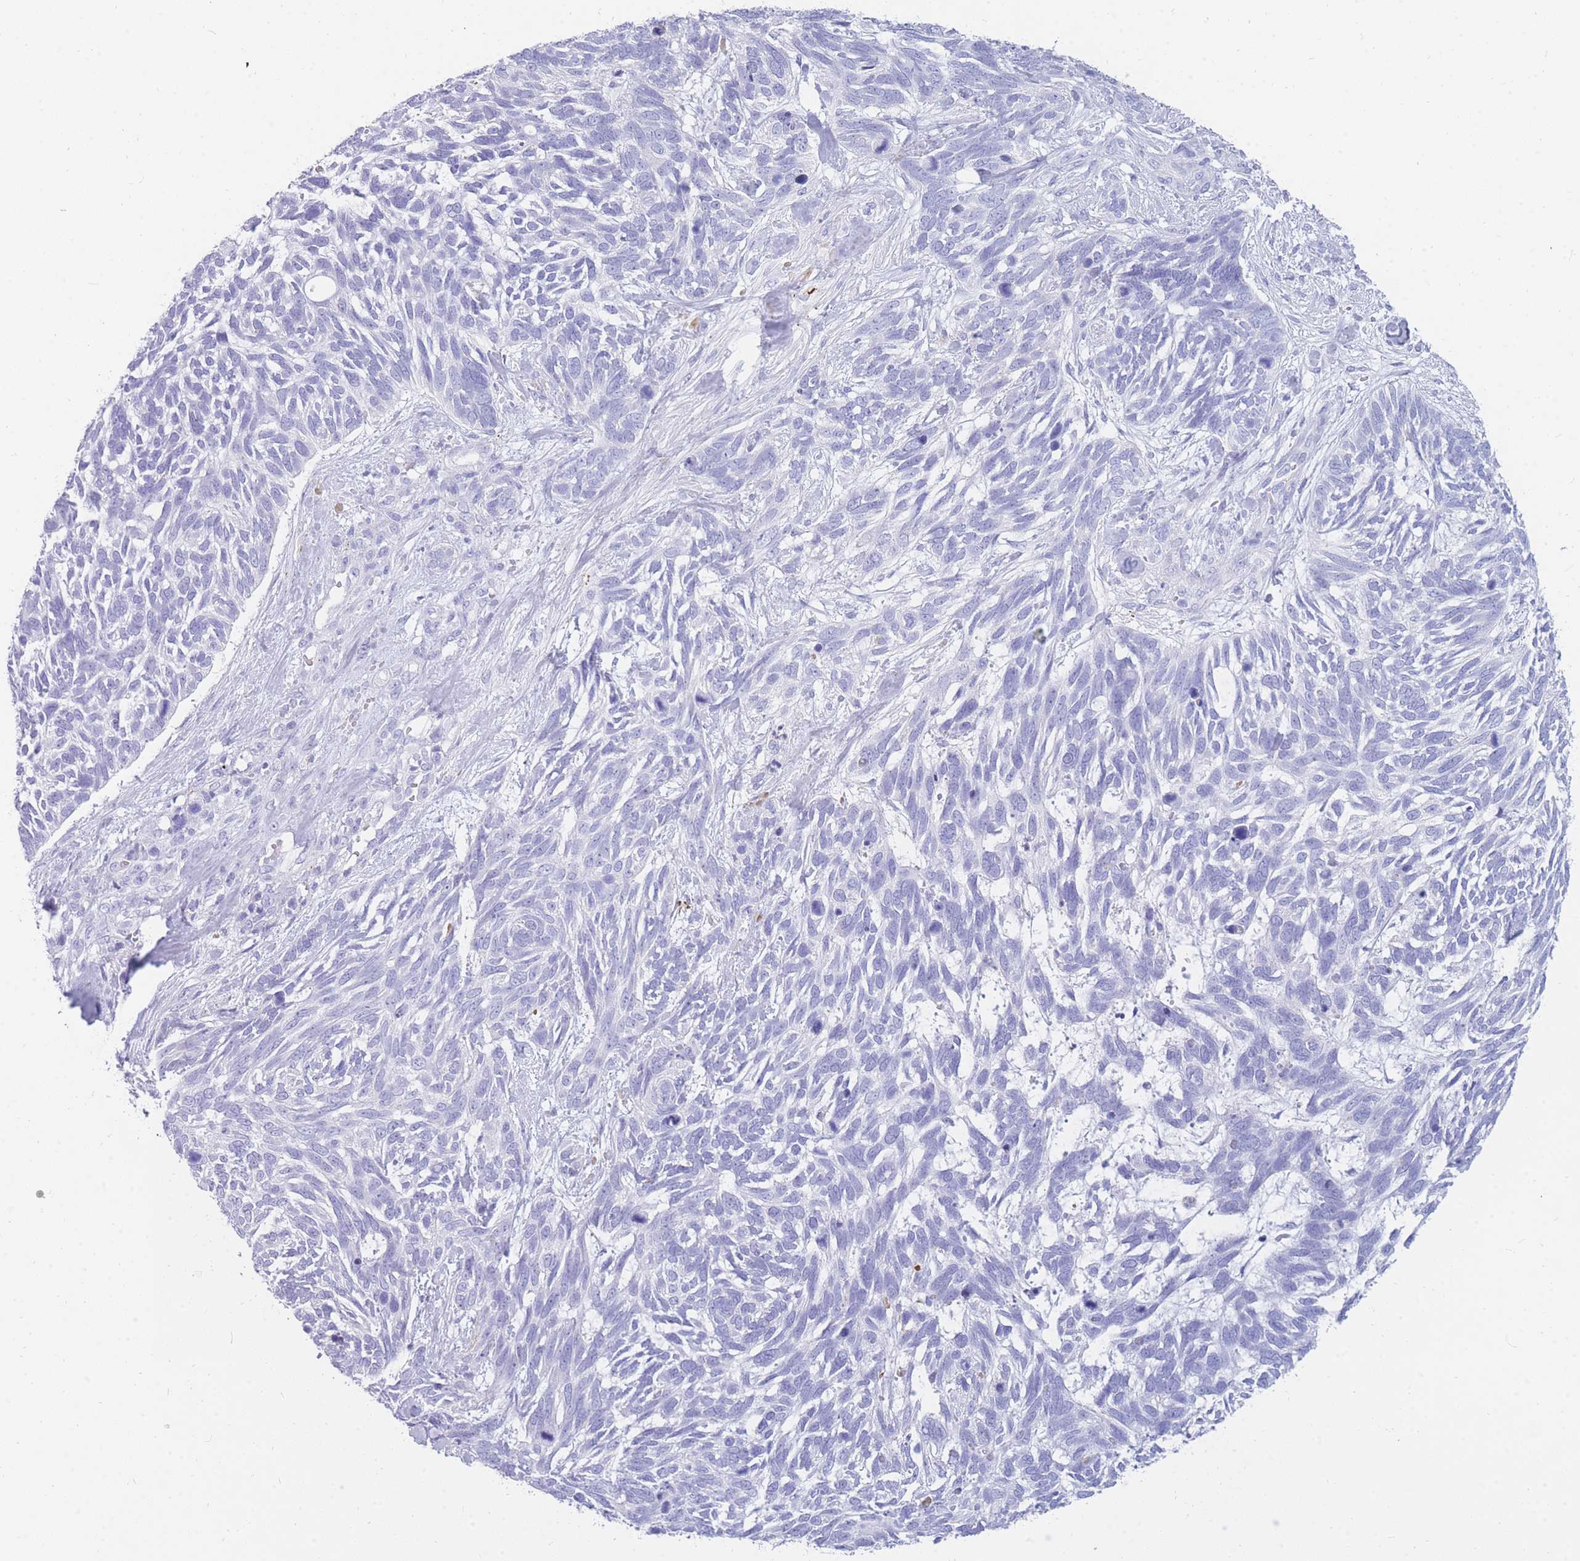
{"staining": {"intensity": "negative", "quantity": "none", "location": "none"}, "tissue": "skin cancer", "cell_type": "Tumor cells", "image_type": "cancer", "snomed": [{"axis": "morphology", "description": "Basal cell carcinoma"}, {"axis": "topography", "description": "Skin"}], "caption": "High magnification brightfield microscopy of skin basal cell carcinoma stained with DAB (3,3'-diaminobenzidine) (brown) and counterstained with hematoxylin (blue): tumor cells show no significant expression.", "gene": "NKX1-2", "patient": {"sex": "male", "age": 88}}